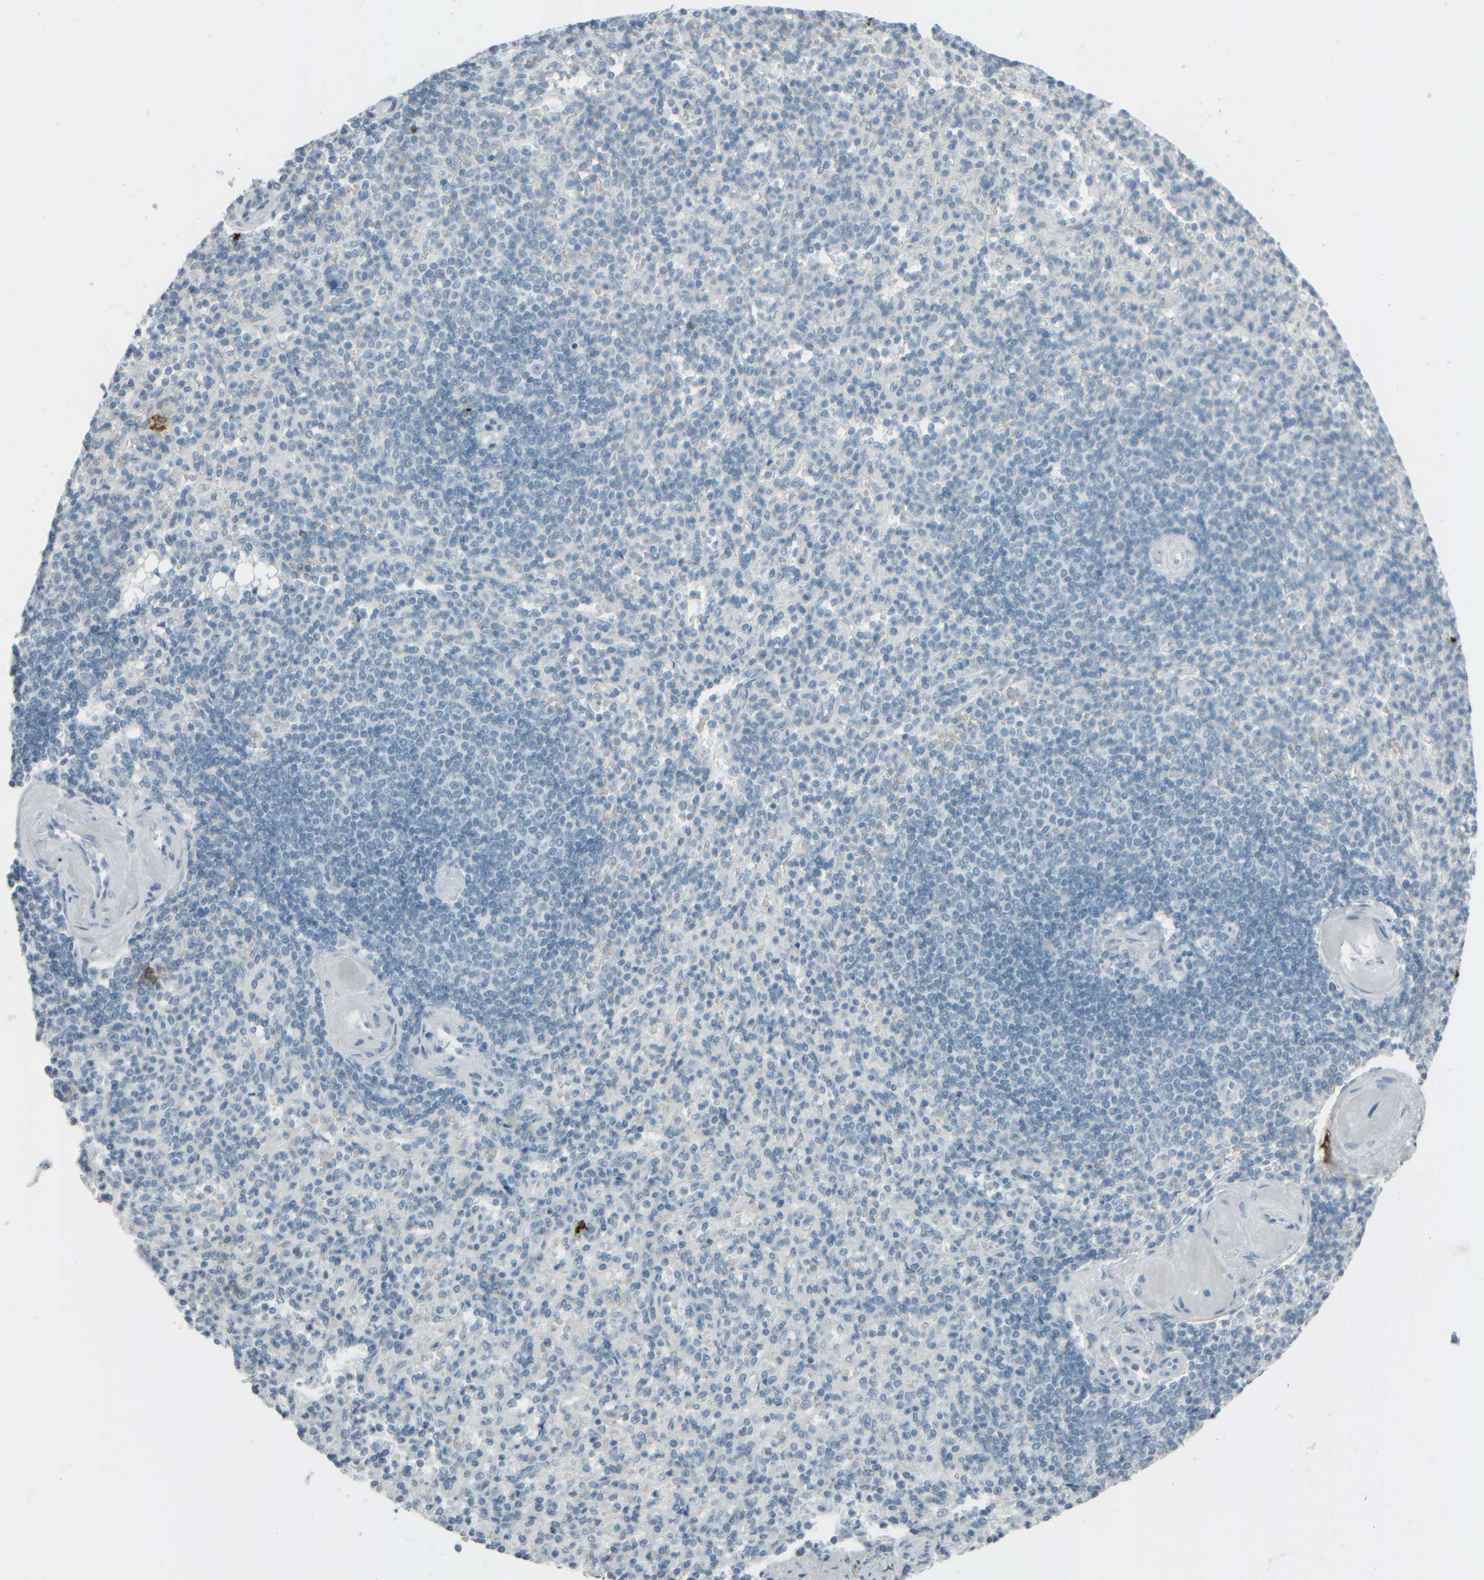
{"staining": {"intensity": "negative", "quantity": "none", "location": "none"}, "tissue": "spleen", "cell_type": "Cells in red pulp", "image_type": "normal", "snomed": [{"axis": "morphology", "description": "Normal tissue, NOS"}, {"axis": "topography", "description": "Spleen"}], "caption": "There is no significant staining in cells in red pulp of spleen. The staining is performed using DAB (3,3'-diaminobenzidine) brown chromogen with nuclei counter-stained in using hematoxylin.", "gene": "TPSAB1", "patient": {"sex": "female", "age": 74}}